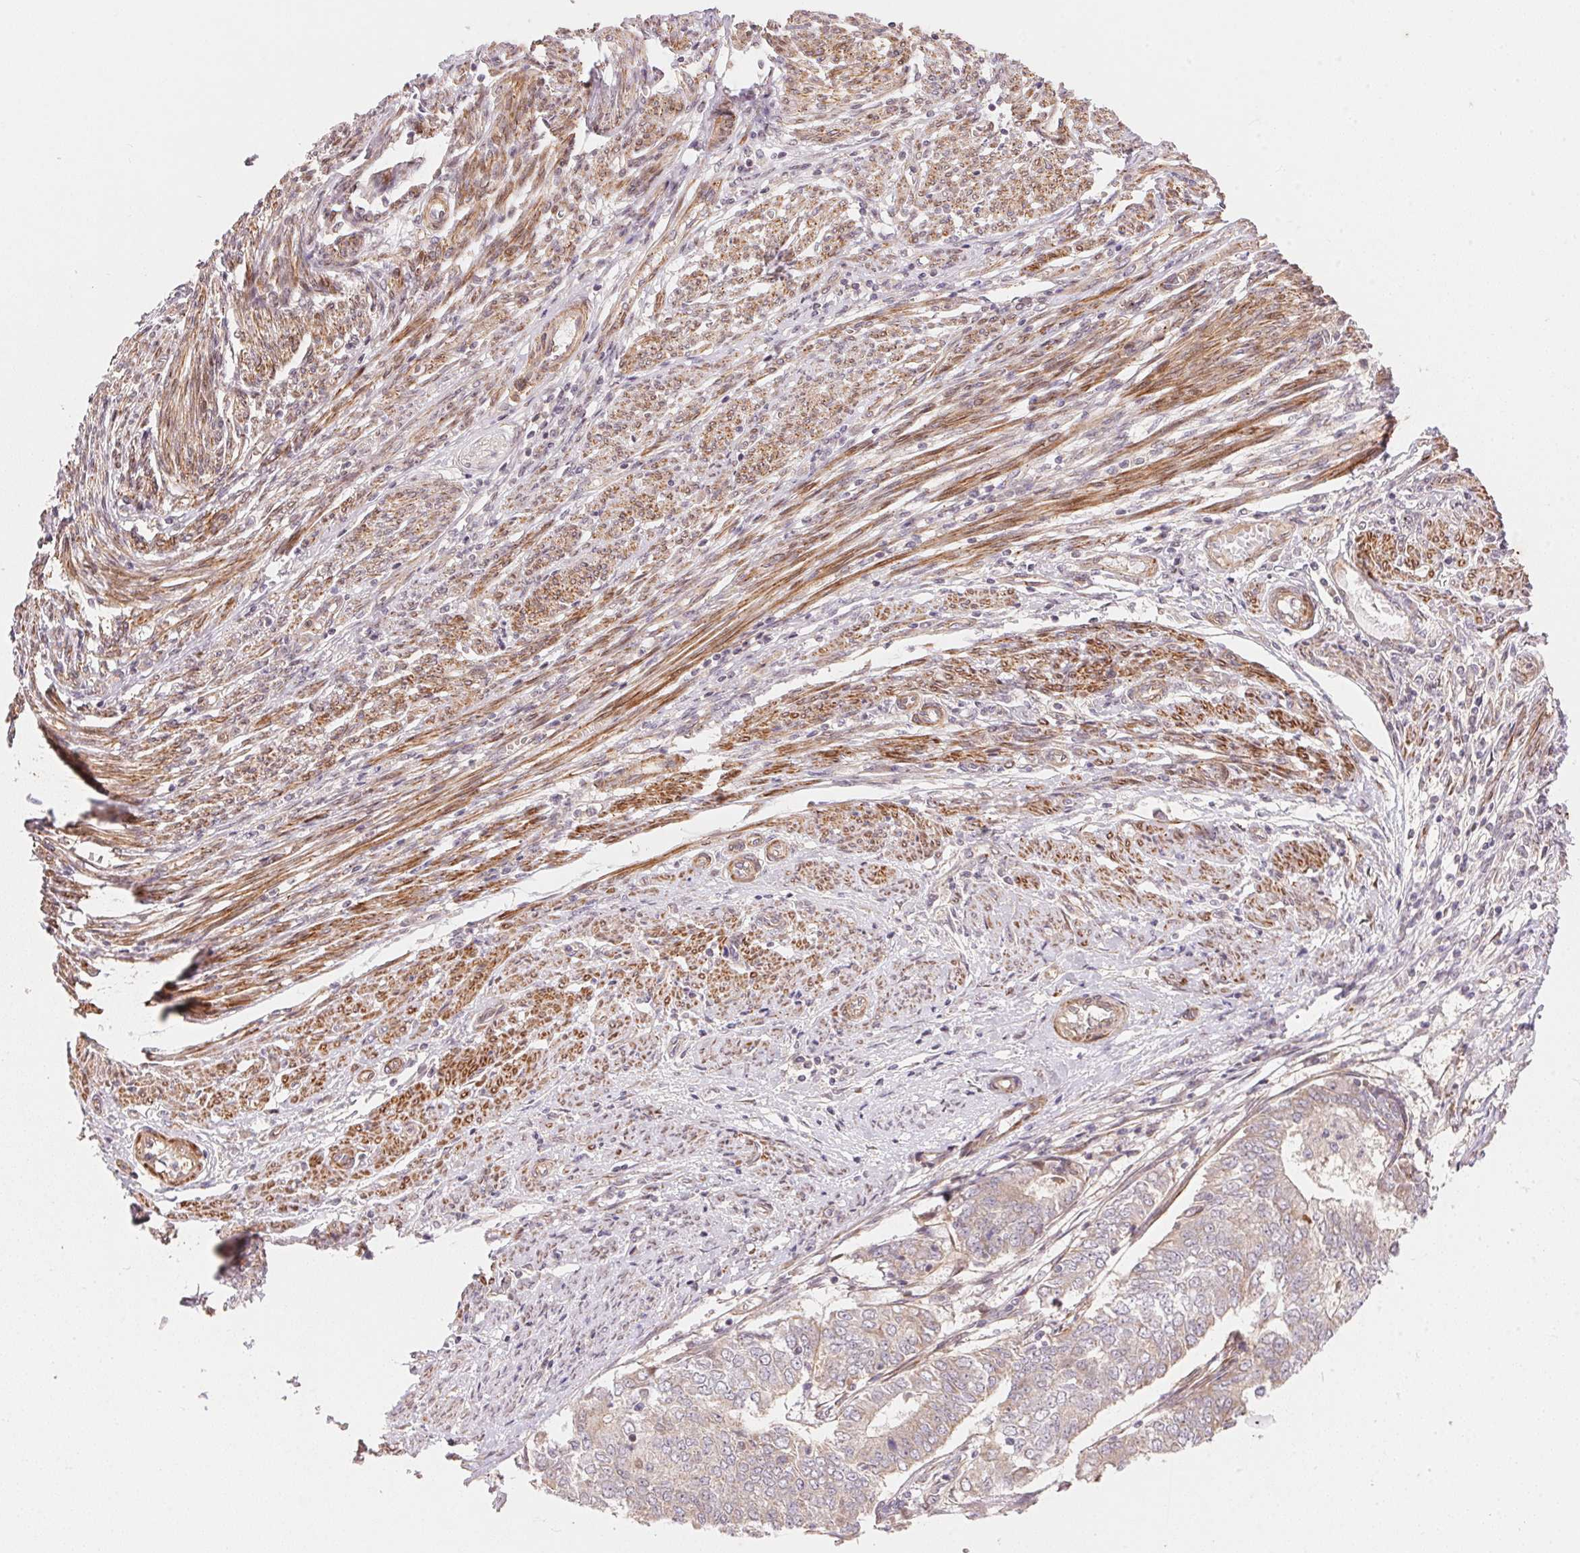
{"staining": {"intensity": "weak", "quantity": "<25%", "location": "cytoplasmic/membranous"}, "tissue": "endometrial cancer", "cell_type": "Tumor cells", "image_type": "cancer", "snomed": [{"axis": "morphology", "description": "Adenocarcinoma, NOS"}, {"axis": "topography", "description": "Endometrium"}], "caption": "DAB (3,3'-diaminobenzidine) immunohistochemical staining of endometrial adenocarcinoma shows no significant positivity in tumor cells.", "gene": "TNIP2", "patient": {"sex": "female", "age": 62}}